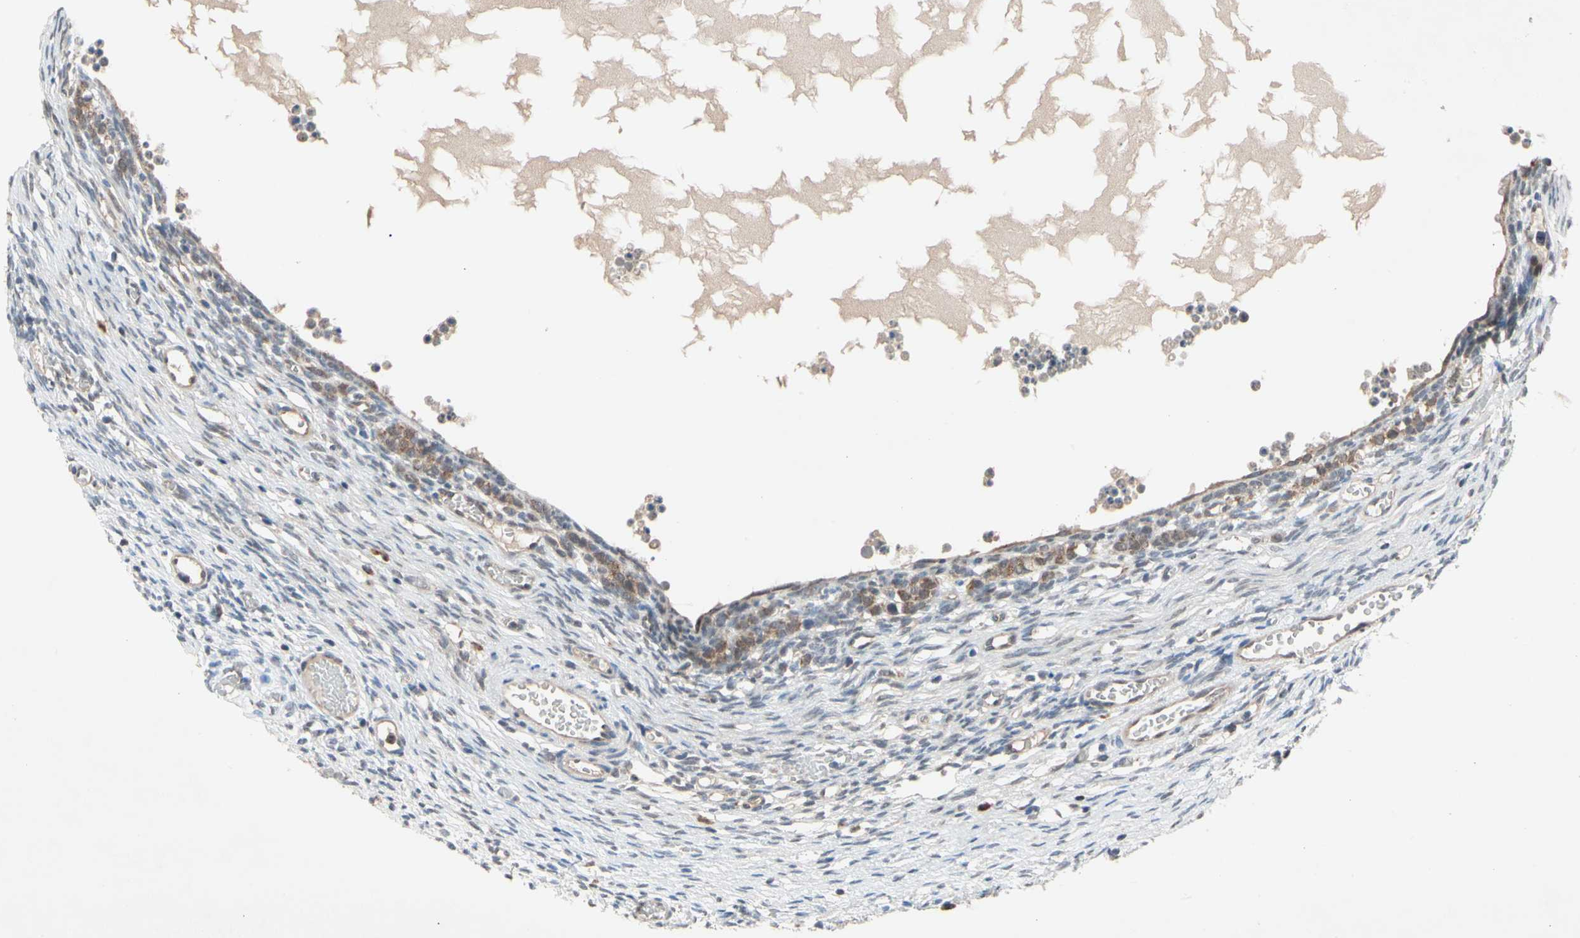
{"staining": {"intensity": "negative", "quantity": "none", "location": "none"}, "tissue": "ovary", "cell_type": "Ovarian stroma cells", "image_type": "normal", "snomed": [{"axis": "morphology", "description": "Normal tissue, NOS"}, {"axis": "topography", "description": "Ovary"}], "caption": "Ovarian stroma cells show no significant protein staining in benign ovary. (Brightfield microscopy of DAB (3,3'-diaminobenzidine) immunohistochemistry at high magnification).", "gene": "MTHFS", "patient": {"sex": "female", "age": 35}}